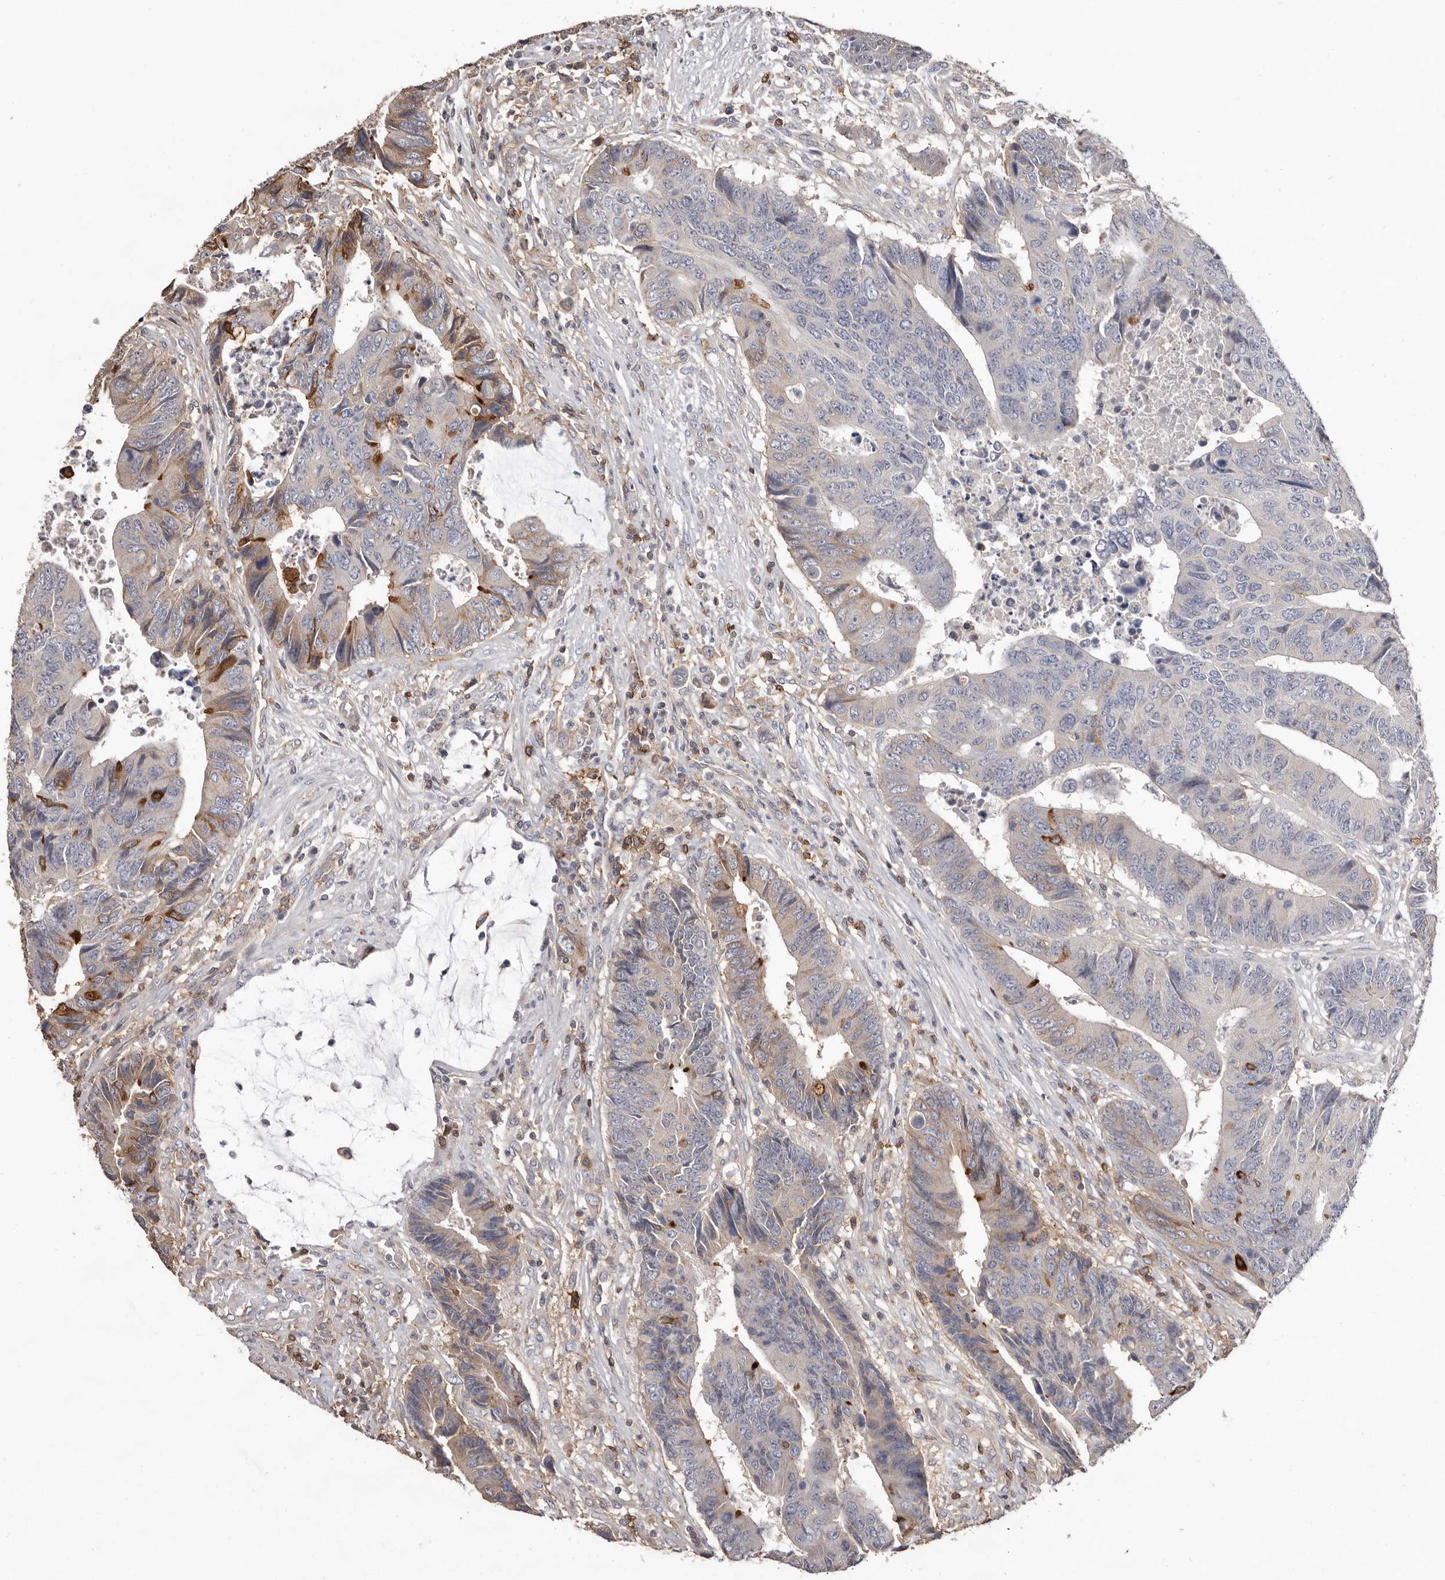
{"staining": {"intensity": "moderate", "quantity": "<25%", "location": "cytoplasmic/membranous"}, "tissue": "colorectal cancer", "cell_type": "Tumor cells", "image_type": "cancer", "snomed": [{"axis": "morphology", "description": "Adenocarcinoma, NOS"}, {"axis": "topography", "description": "Rectum"}], "caption": "Moderate cytoplasmic/membranous protein expression is identified in approximately <25% of tumor cells in adenocarcinoma (colorectal).", "gene": "MMACHC", "patient": {"sex": "male", "age": 84}}